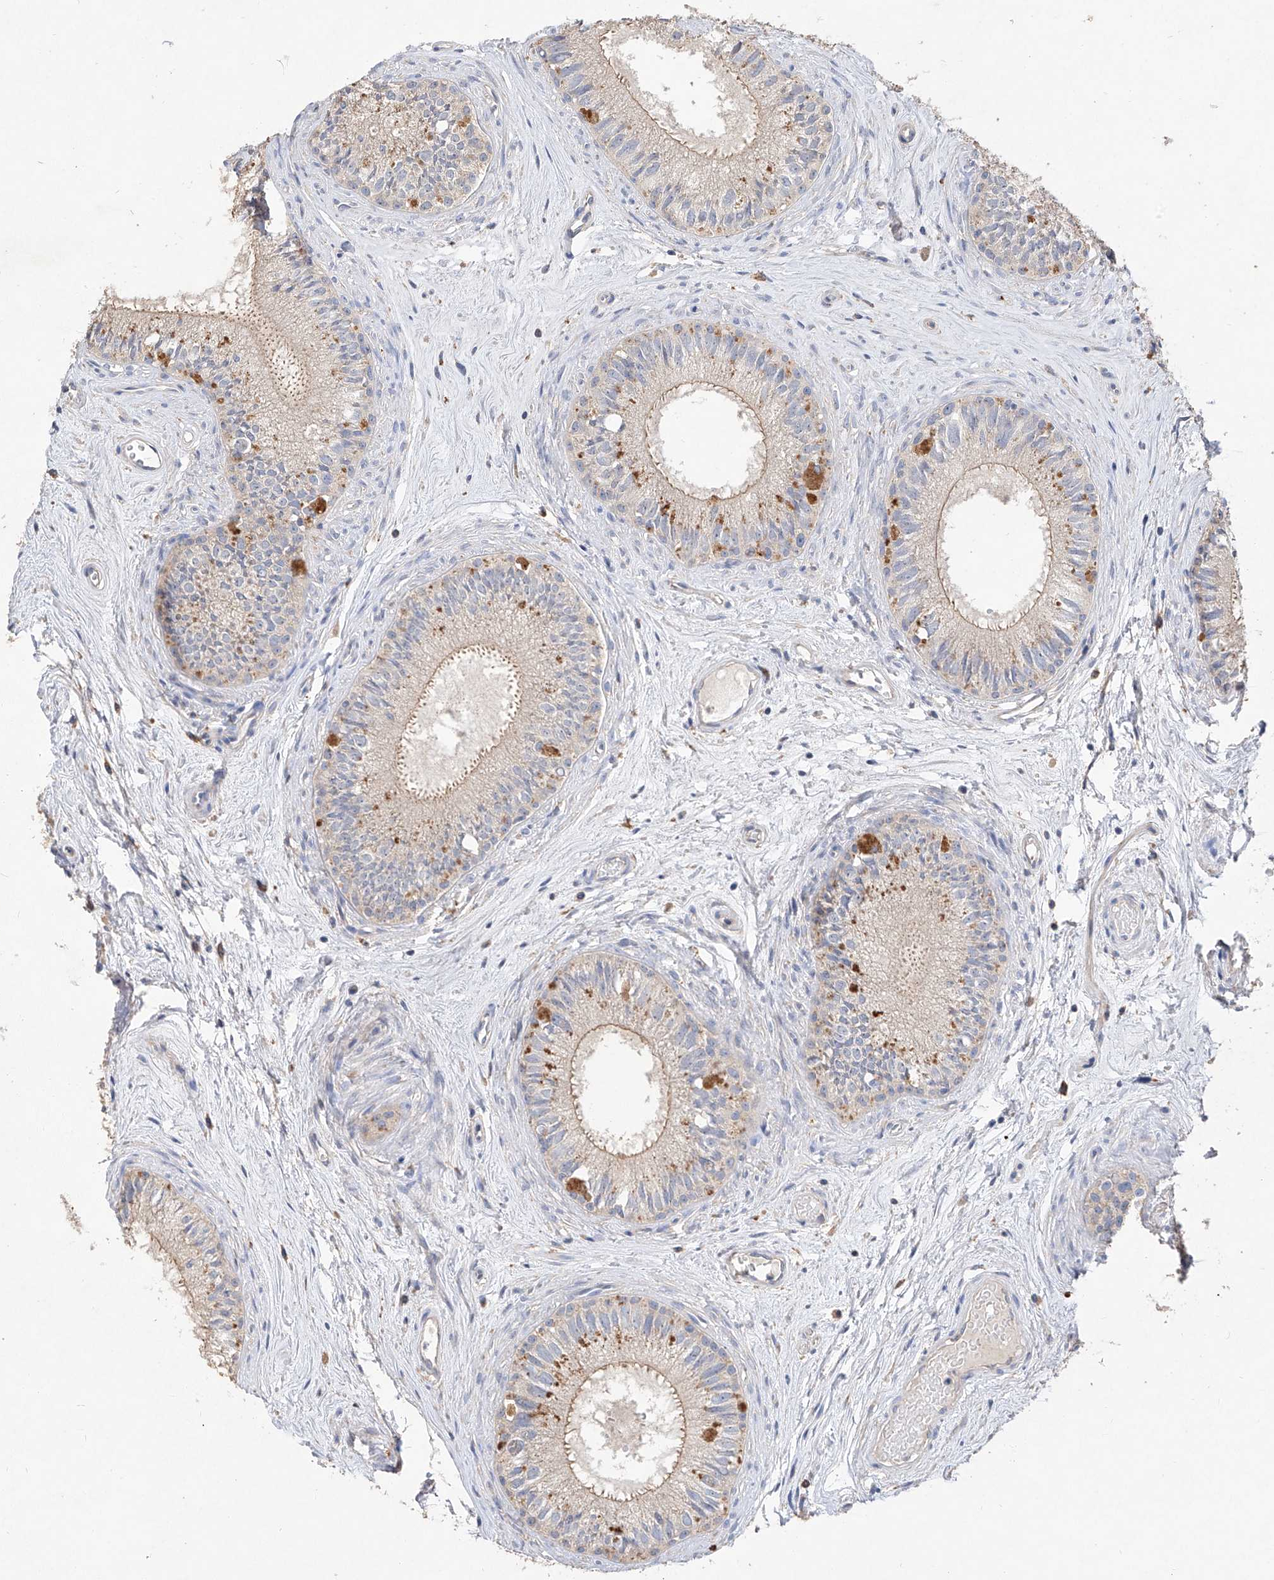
{"staining": {"intensity": "weak", "quantity": ">75%", "location": "cytoplasmic/membranous"}, "tissue": "epididymis", "cell_type": "Glandular cells", "image_type": "normal", "snomed": [{"axis": "morphology", "description": "Normal tissue, NOS"}, {"axis": "topography", "description": "Epididymis"}], "caption": "IHC image of normal epididymis stained for a protein (brown), which demonstrates low levels of weak cytoplasmic/membranous expression in approximately >75% of glandular cells.", "gene": "AMD1", "patient": {"sex": "male", "age": 71}}